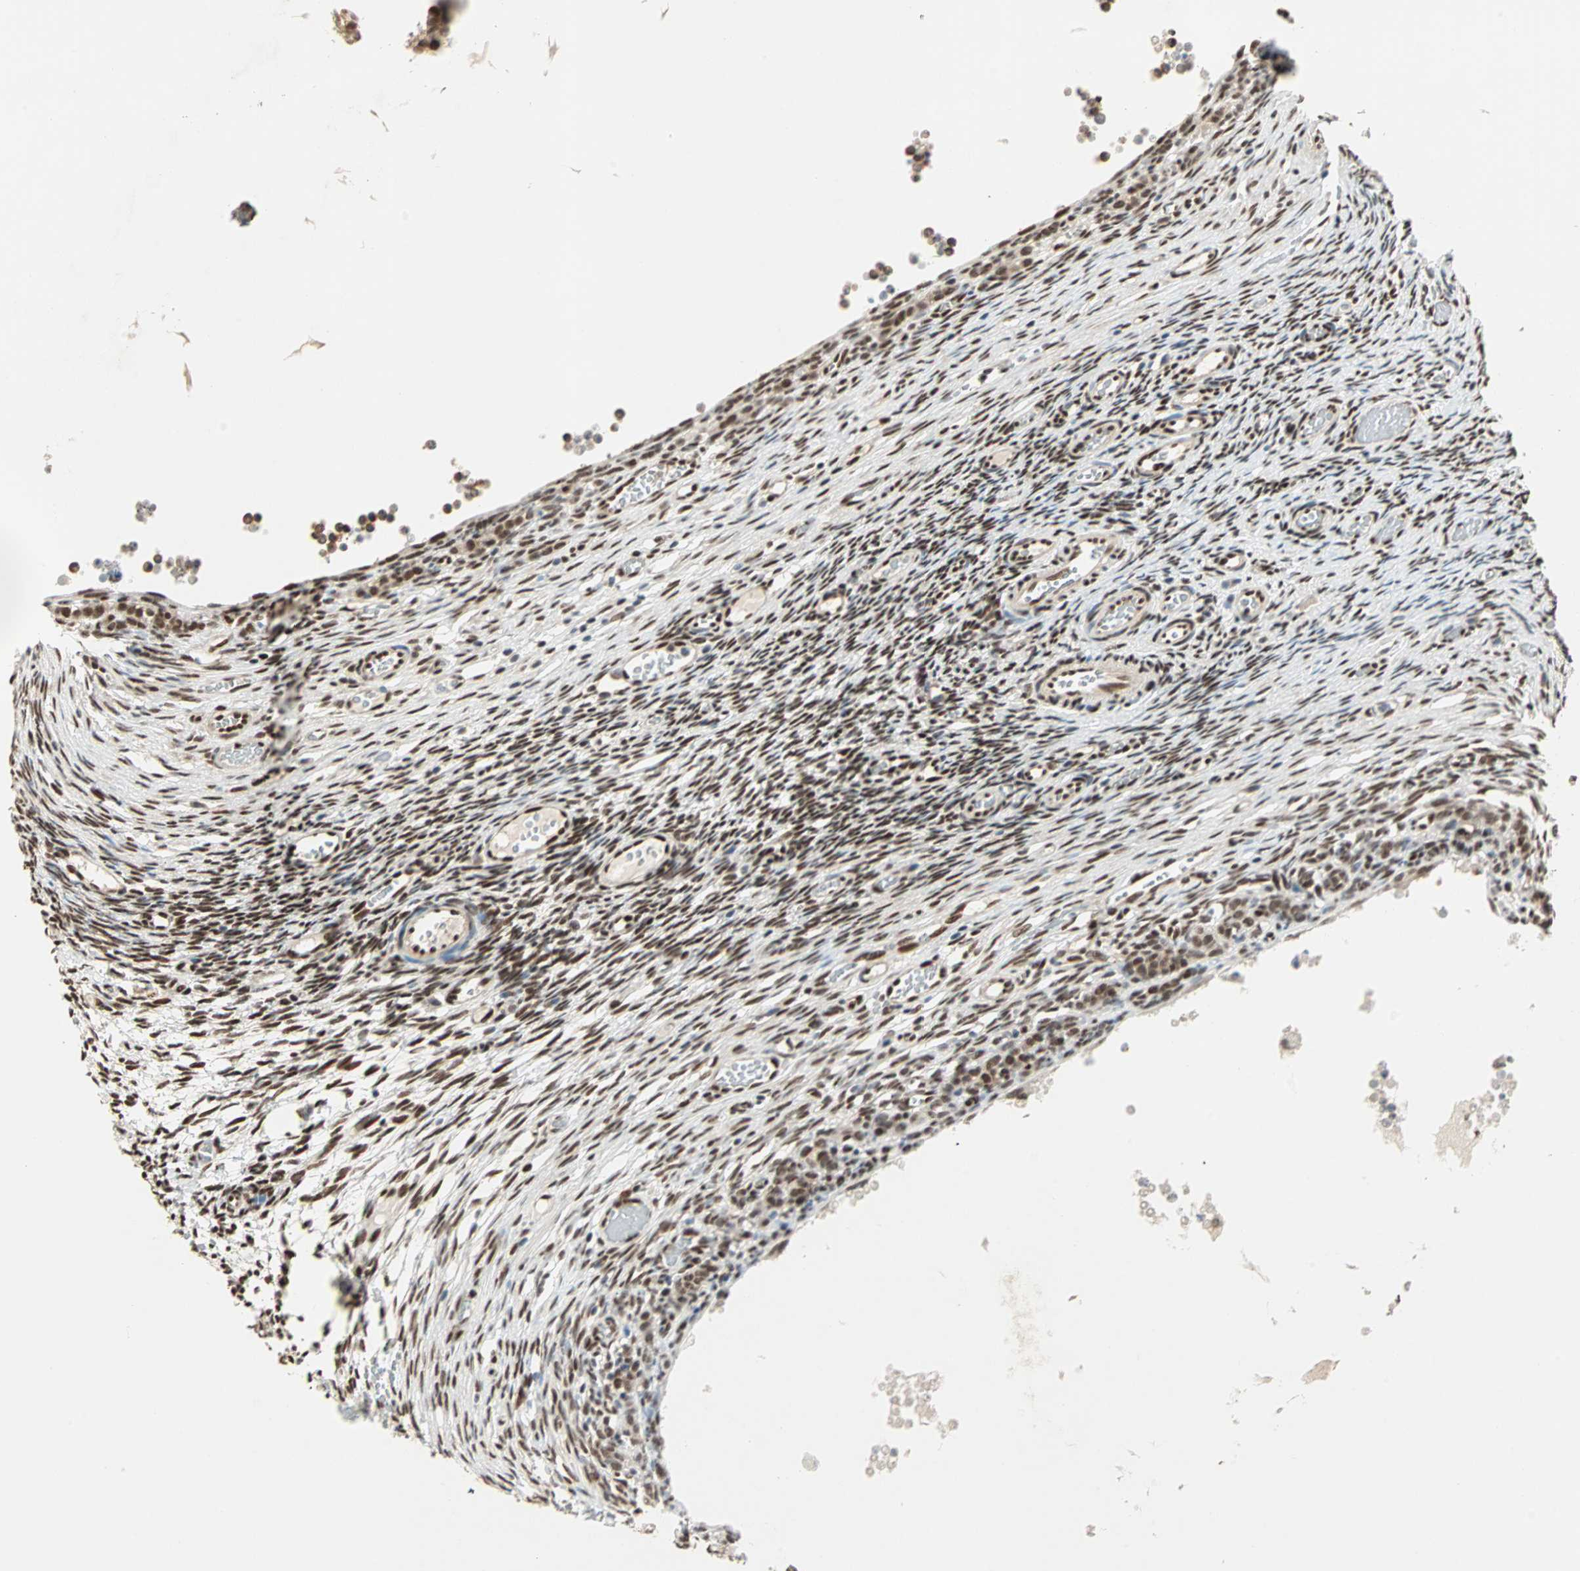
{"staining": {"intensity": "strong", "quantity": ">75%", "location": "nuclear"}, "tissue": "ovary", "cell_type": "Ovarian stroma cells", "image_type": "normal", "snomed": [{"axis": "morphology", "description": "Normal tissue, NOS"}, {"axis": "topography", "description": "Ovary"}], "caption": "Benign ovary shows strong nuclear staining in approximately >75% of ovarian stroma cells, visualized by immunohistochemistry. The staining was performed using DAB (3,3'-diaminobenzidine), with brown indicating positive protein expression. Nuclei are stained blue with hematoxylin.", "gene": "BLM", "patient": {"sex": "female", "age": 35}}